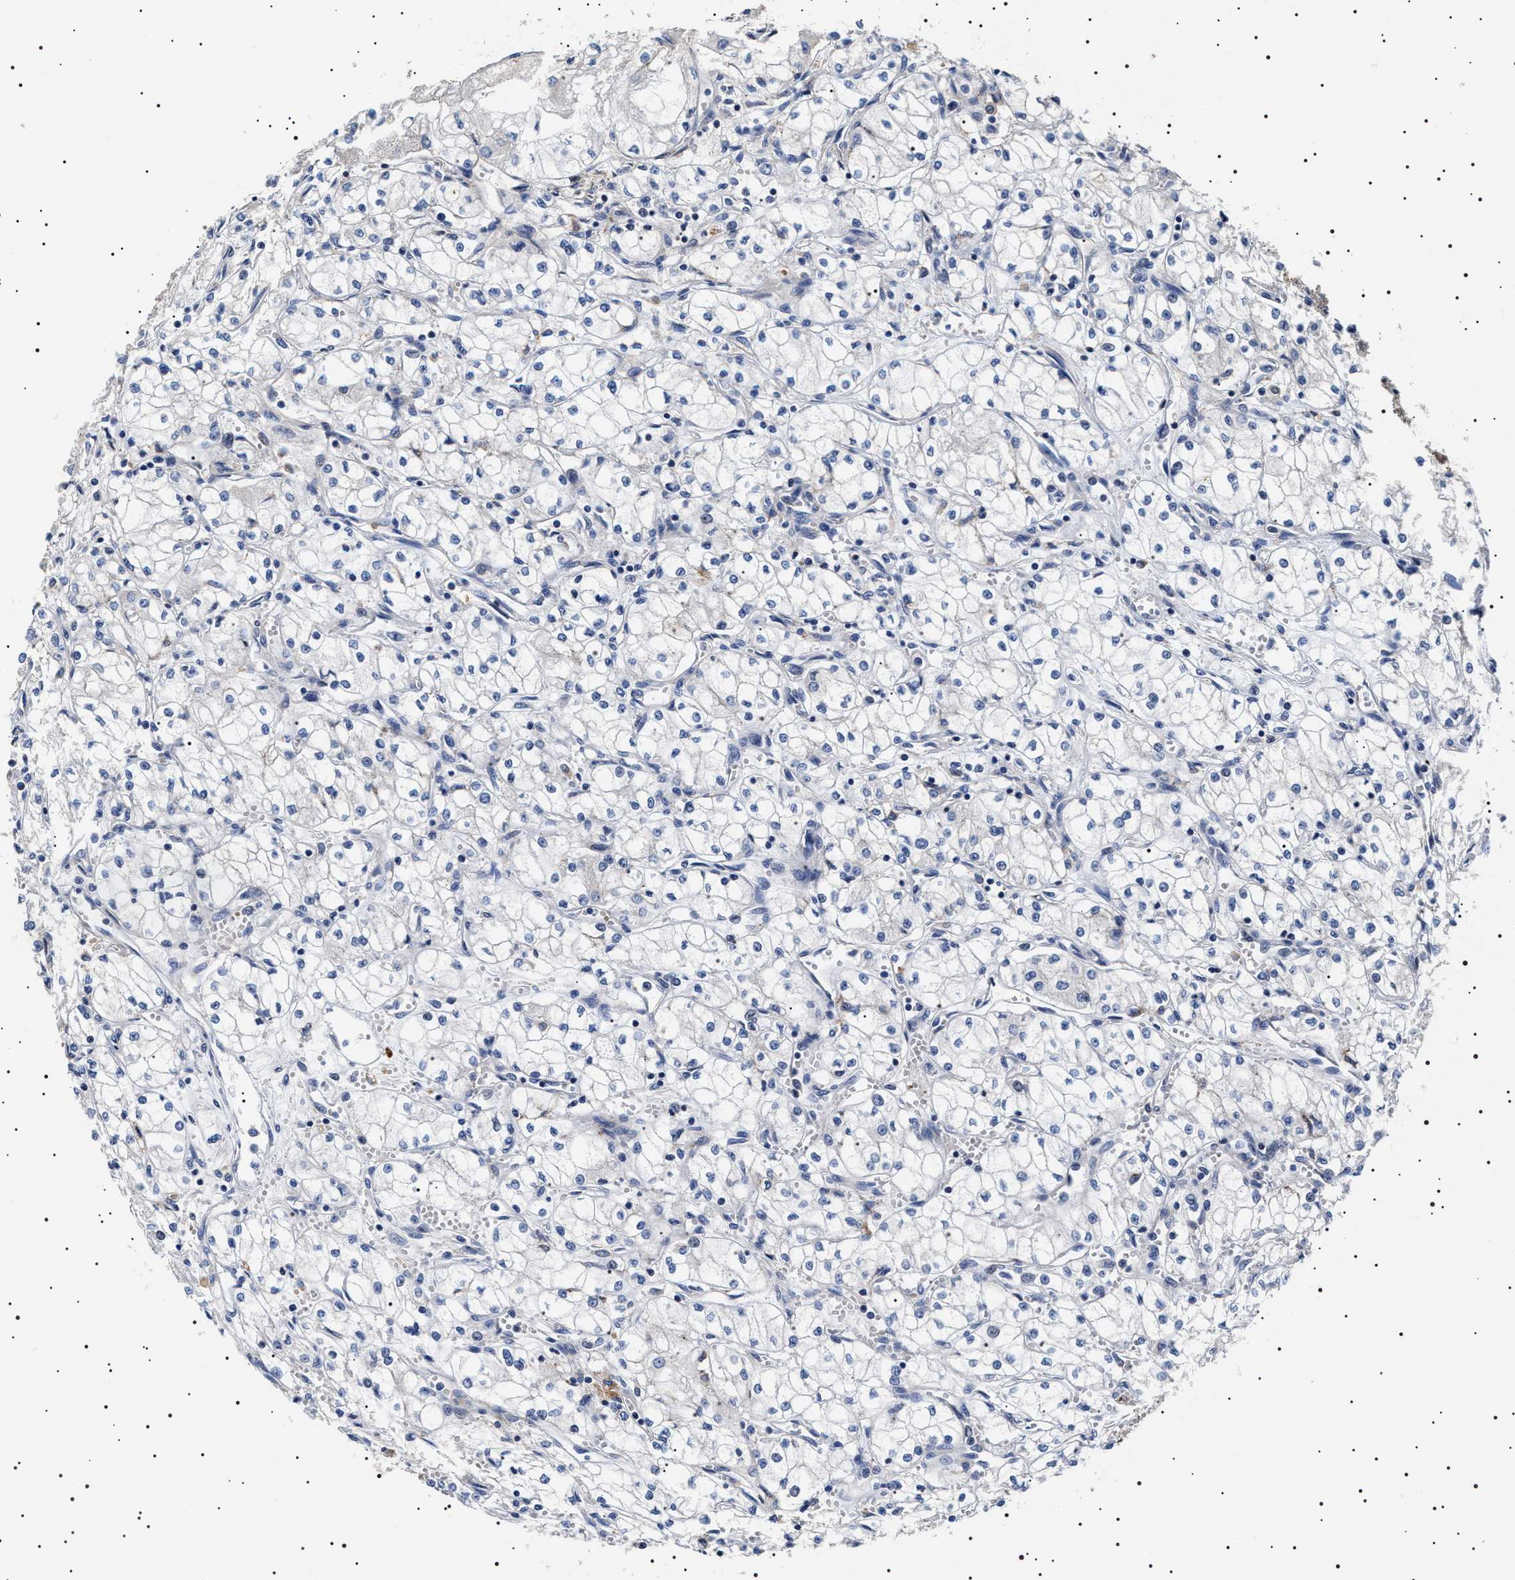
{"staining": {"intensity": "negative", "quantity": "none", "location": "none"}, "tissue": "renal cancer", "cell_type": "Tumor cells", "image_type": "cancer", "snomed": [{"axis": "morphology", "description": "Normal tissue, NOS"}, {"axis": "morphology", "description": "Adenocarcinoma, NOS"}, {"axis": "topography", "description": "Kidney"}], "caption": "A high-resolution histopathology image shows immunohistochemistry (IHC) staining of renal cancer, which displays no significant expression in tumor cells.", "gene": "SLC4A7", "patient": {"sex": "male", "age": 59}}